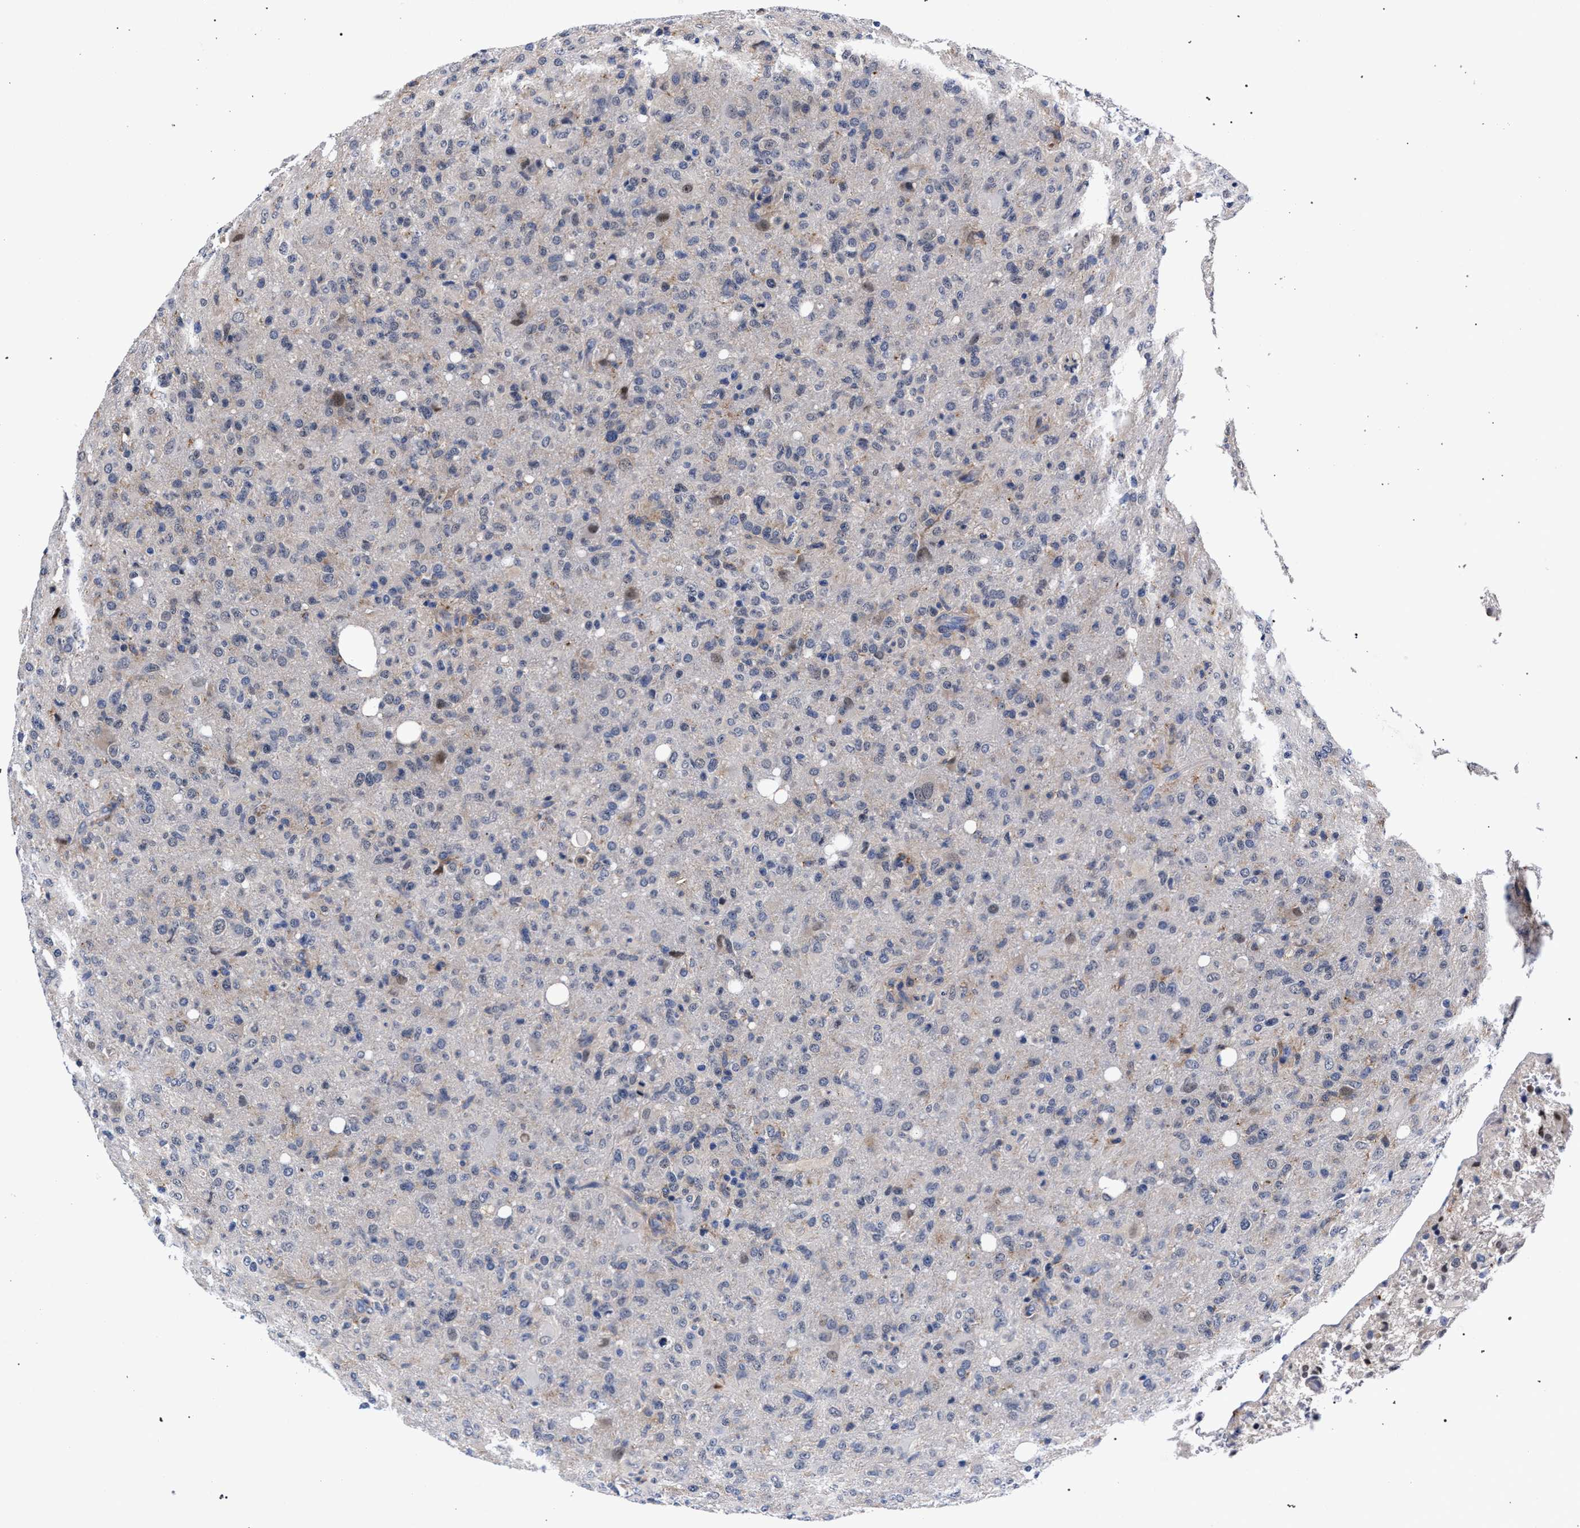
{"staining": {"intensity": "negative", "quantity": "none", "location": "none"}, "tissue": "glioma", "cell_type": "Tumor cells", "image_type": "cancer", "snomed": [{"axis": "morphology", "description": "Glioma, malignant, High grade"}, {"axis": "topography", "description": "Brain"}], "caption": "Immunohistochemical staining of human glioma shows no significant positivity in tumor cells.", "gene": "ZNF462", "patient": {"sex": "female", "age": 57}}